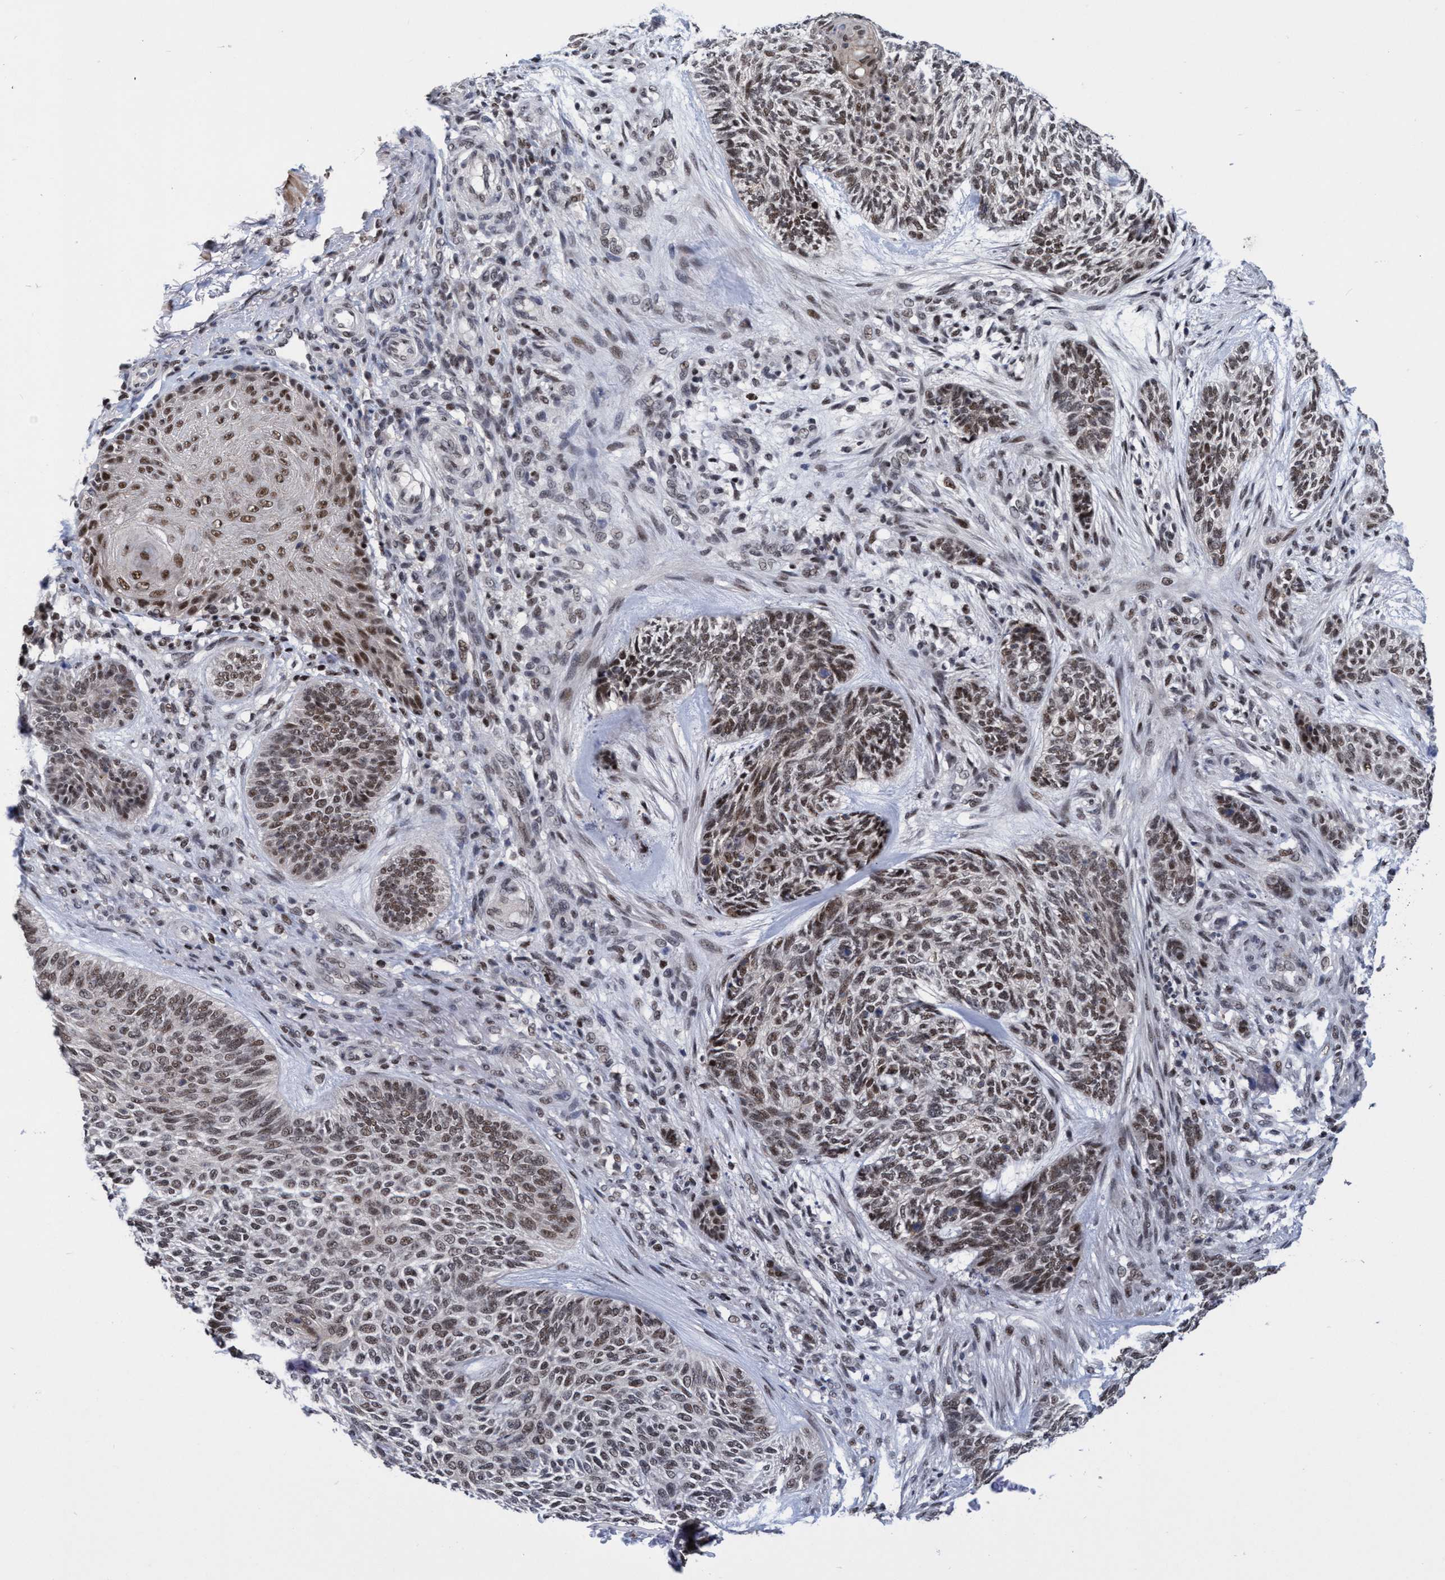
{"staining": {"intensity": "moderate", "quantity": ">75%", "location": "nuclear"}, "tissue": "skin cancer", "cell_type": "Tumor cells", "image_type": "cancer", "snomed": [{"axis": "morphology", "description": "Basal cell carcinoma"}, {"axis": "topography", "description": "Skin"}], "caption": "High-power microscopy captured an immunohistochemistry (IHC) histopathology image of skin basal cell carcinoma, revealing moderate nuclear positivity in approximately >75% of tumor cells.", "gene": "C9orf78", "patient": {"sex": "male", "age": 55}}